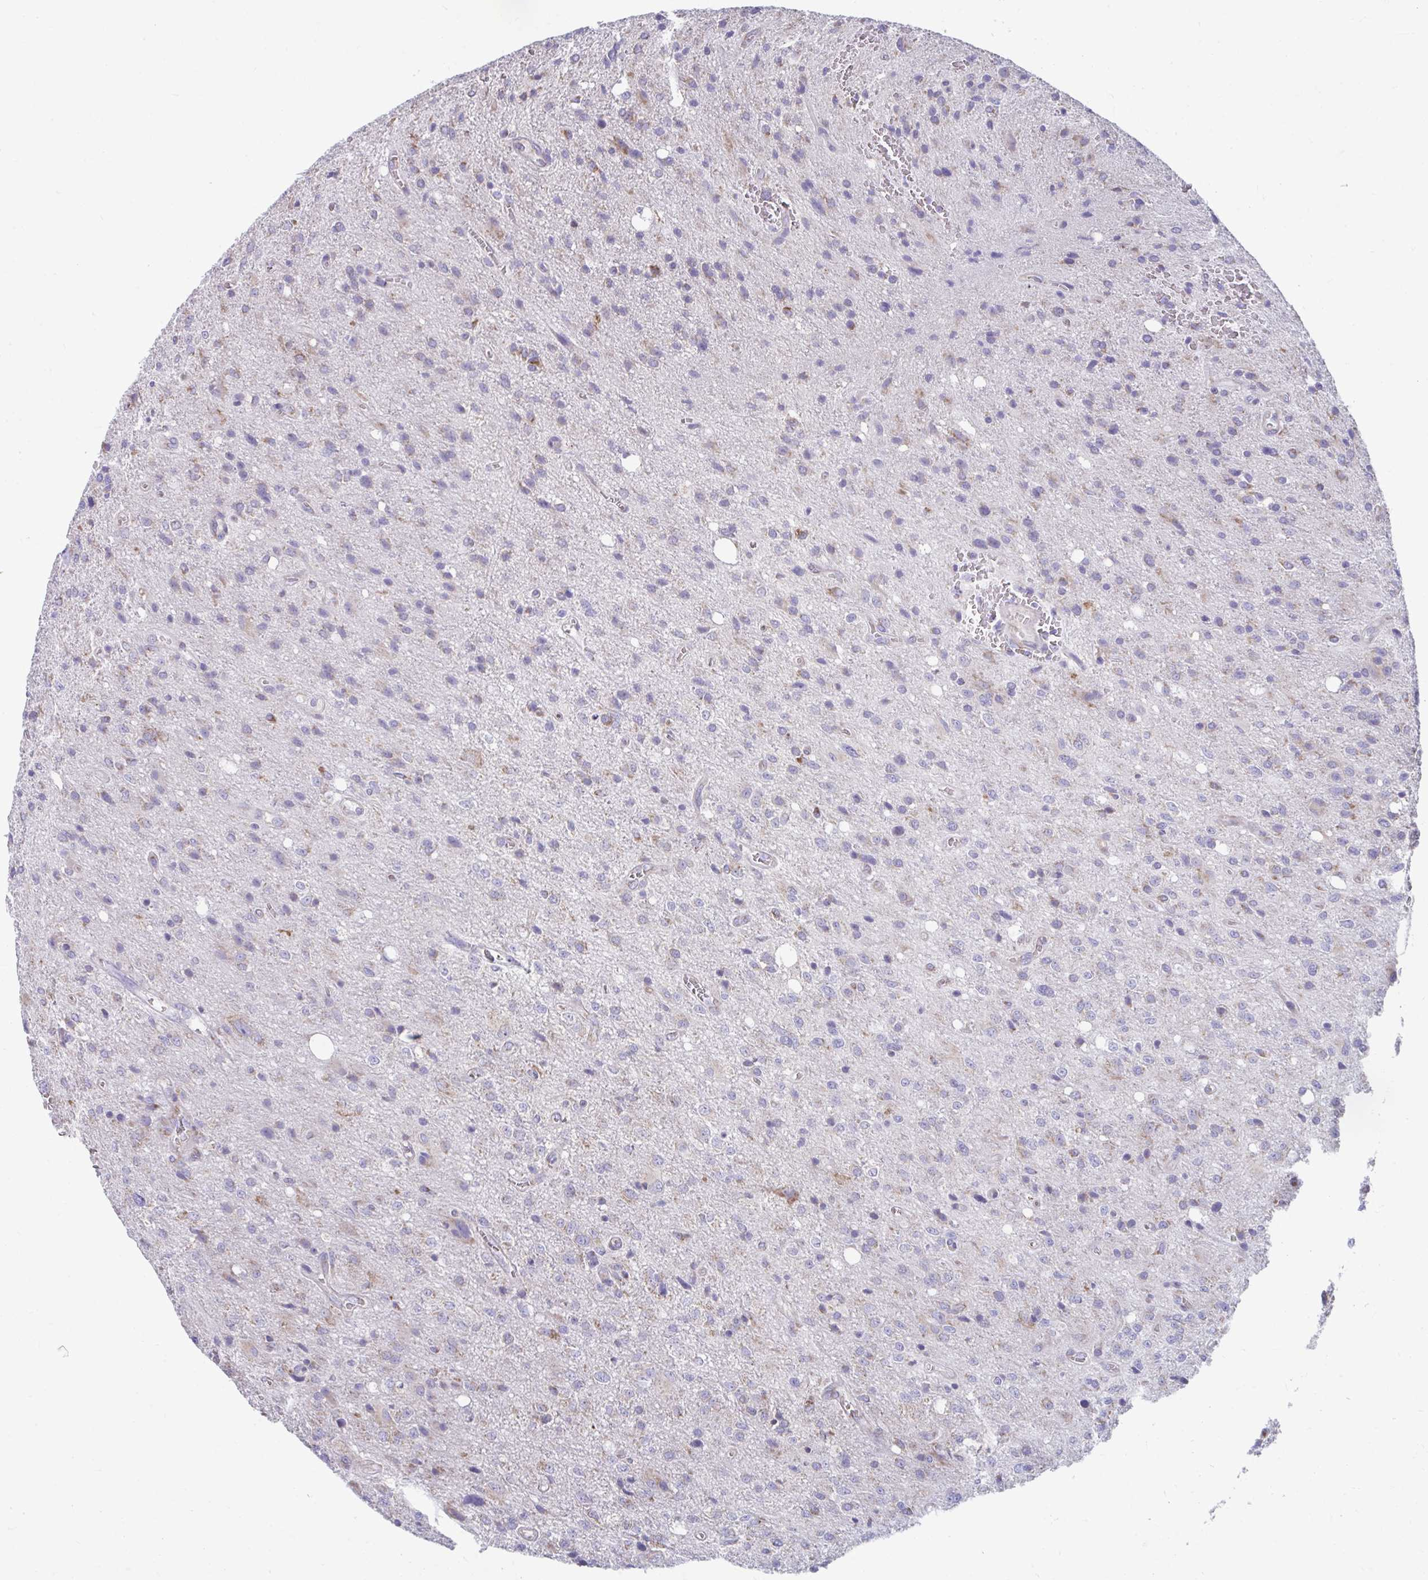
{"staining": {"intensity": "moderate", "quantity": "<25%", "location": "cytoplasmic/membranous"}, "tissue": "glioma", "cell_type": "Tumor cells", "image_type": "cancer", "snomed": [{"axis": "morphology", "description": "Glioma, malignant, Low grade"}, {"axis": "topography", "description": "Brain"}], "caption": "Malignant low-grade glioma stained with DAB IHC exhibits low levels of moderate cytoplasmic/membranous staining in approximately <25% of tumor cells.", "gene": "LINGO4", "patient": {"sex": "male", "age": 66}}